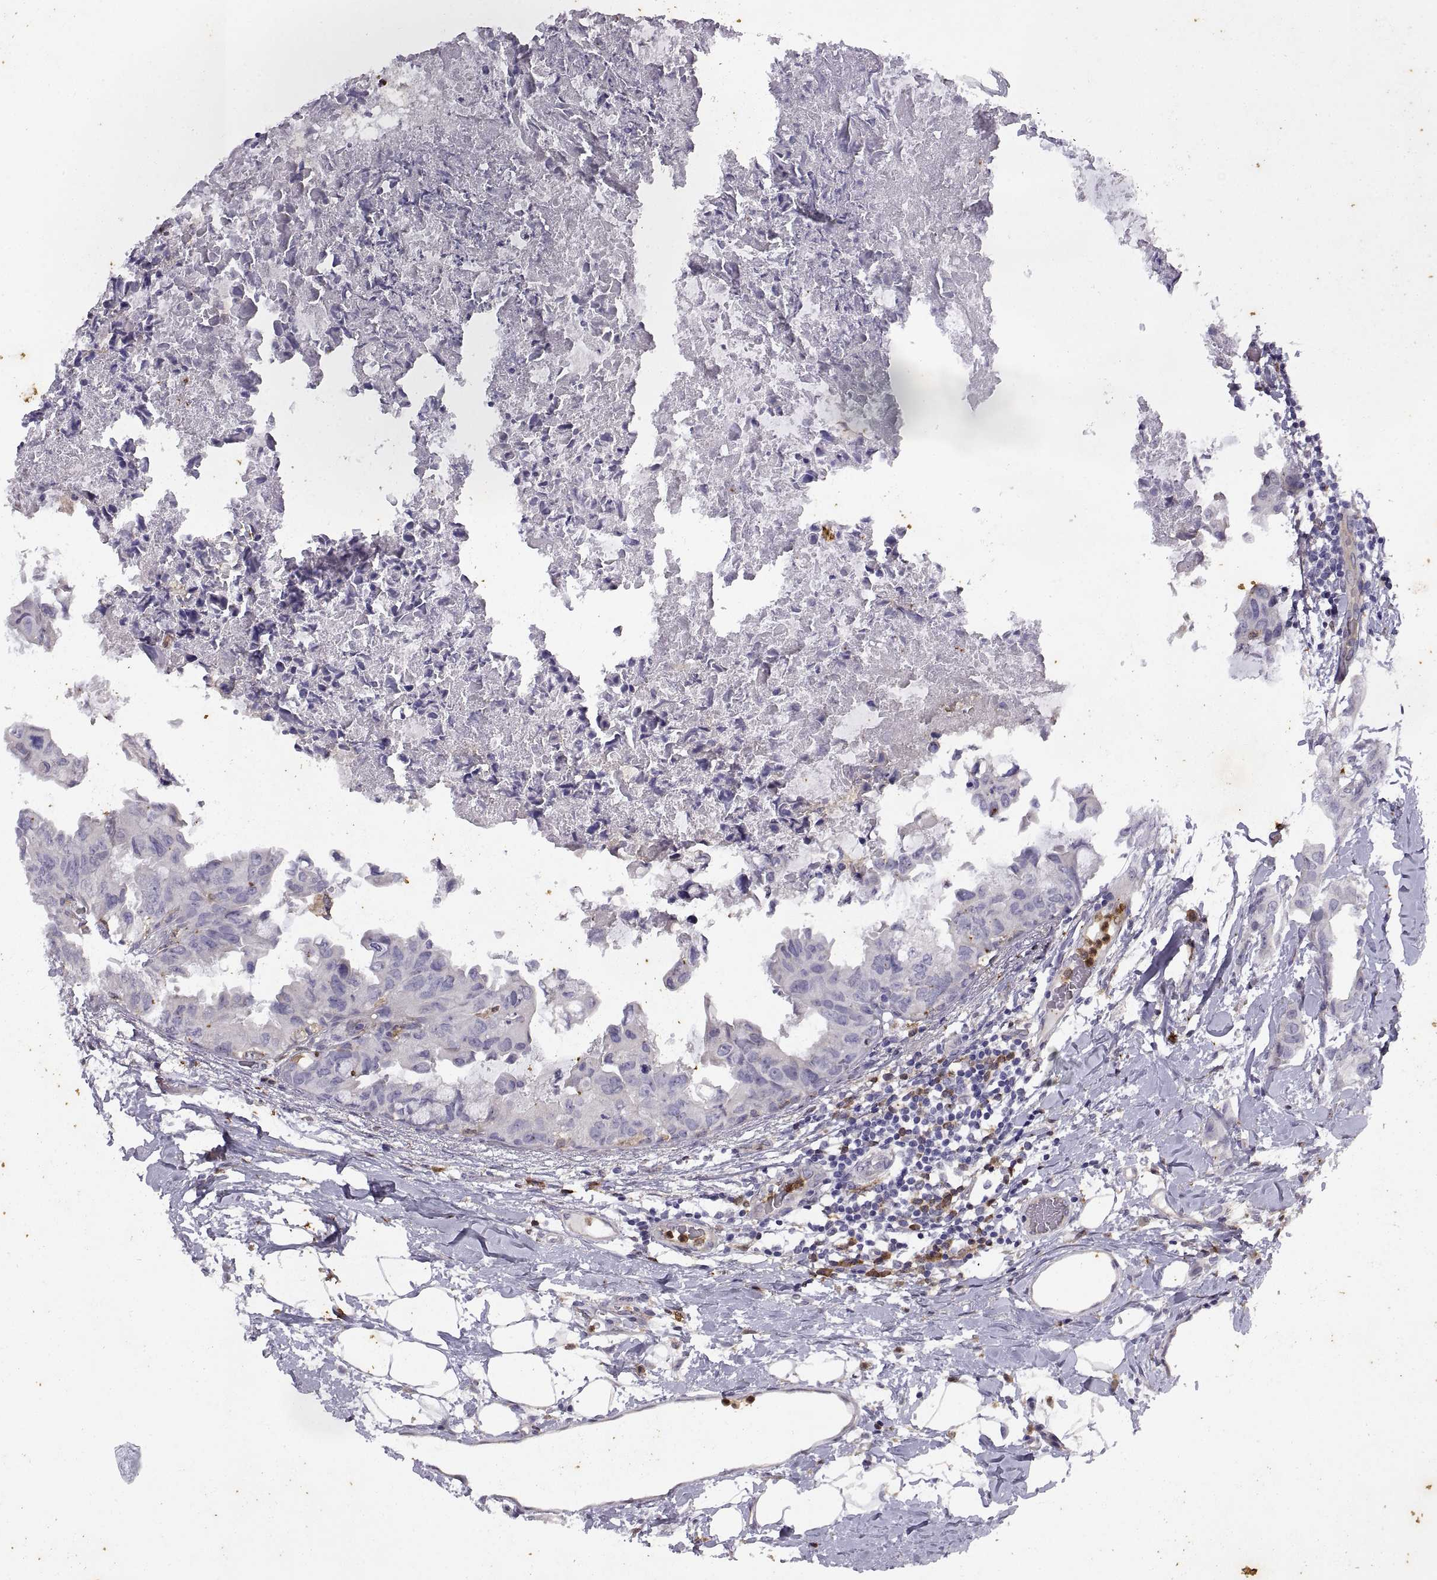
{"staining": {"intensity": "negative", "quantity": "none", "location": "none"}, "tissue": "breast cancer", "cell_type": "Tumor cells", "image_type": "cancer", "snomed": [{"axis": "morphology", "description": "Normal tissue, NOS"}, {"axis": "morphology", "description": "Duct carcinoma"}, {"axis": "topography", "description": "Breast"}], "caption": "Tumor cells show no significant protein expression in breast cancer (invasive ductal carcinoma).", "gene": "DOK3", "patient": {"sex": "female", "age": 40}}